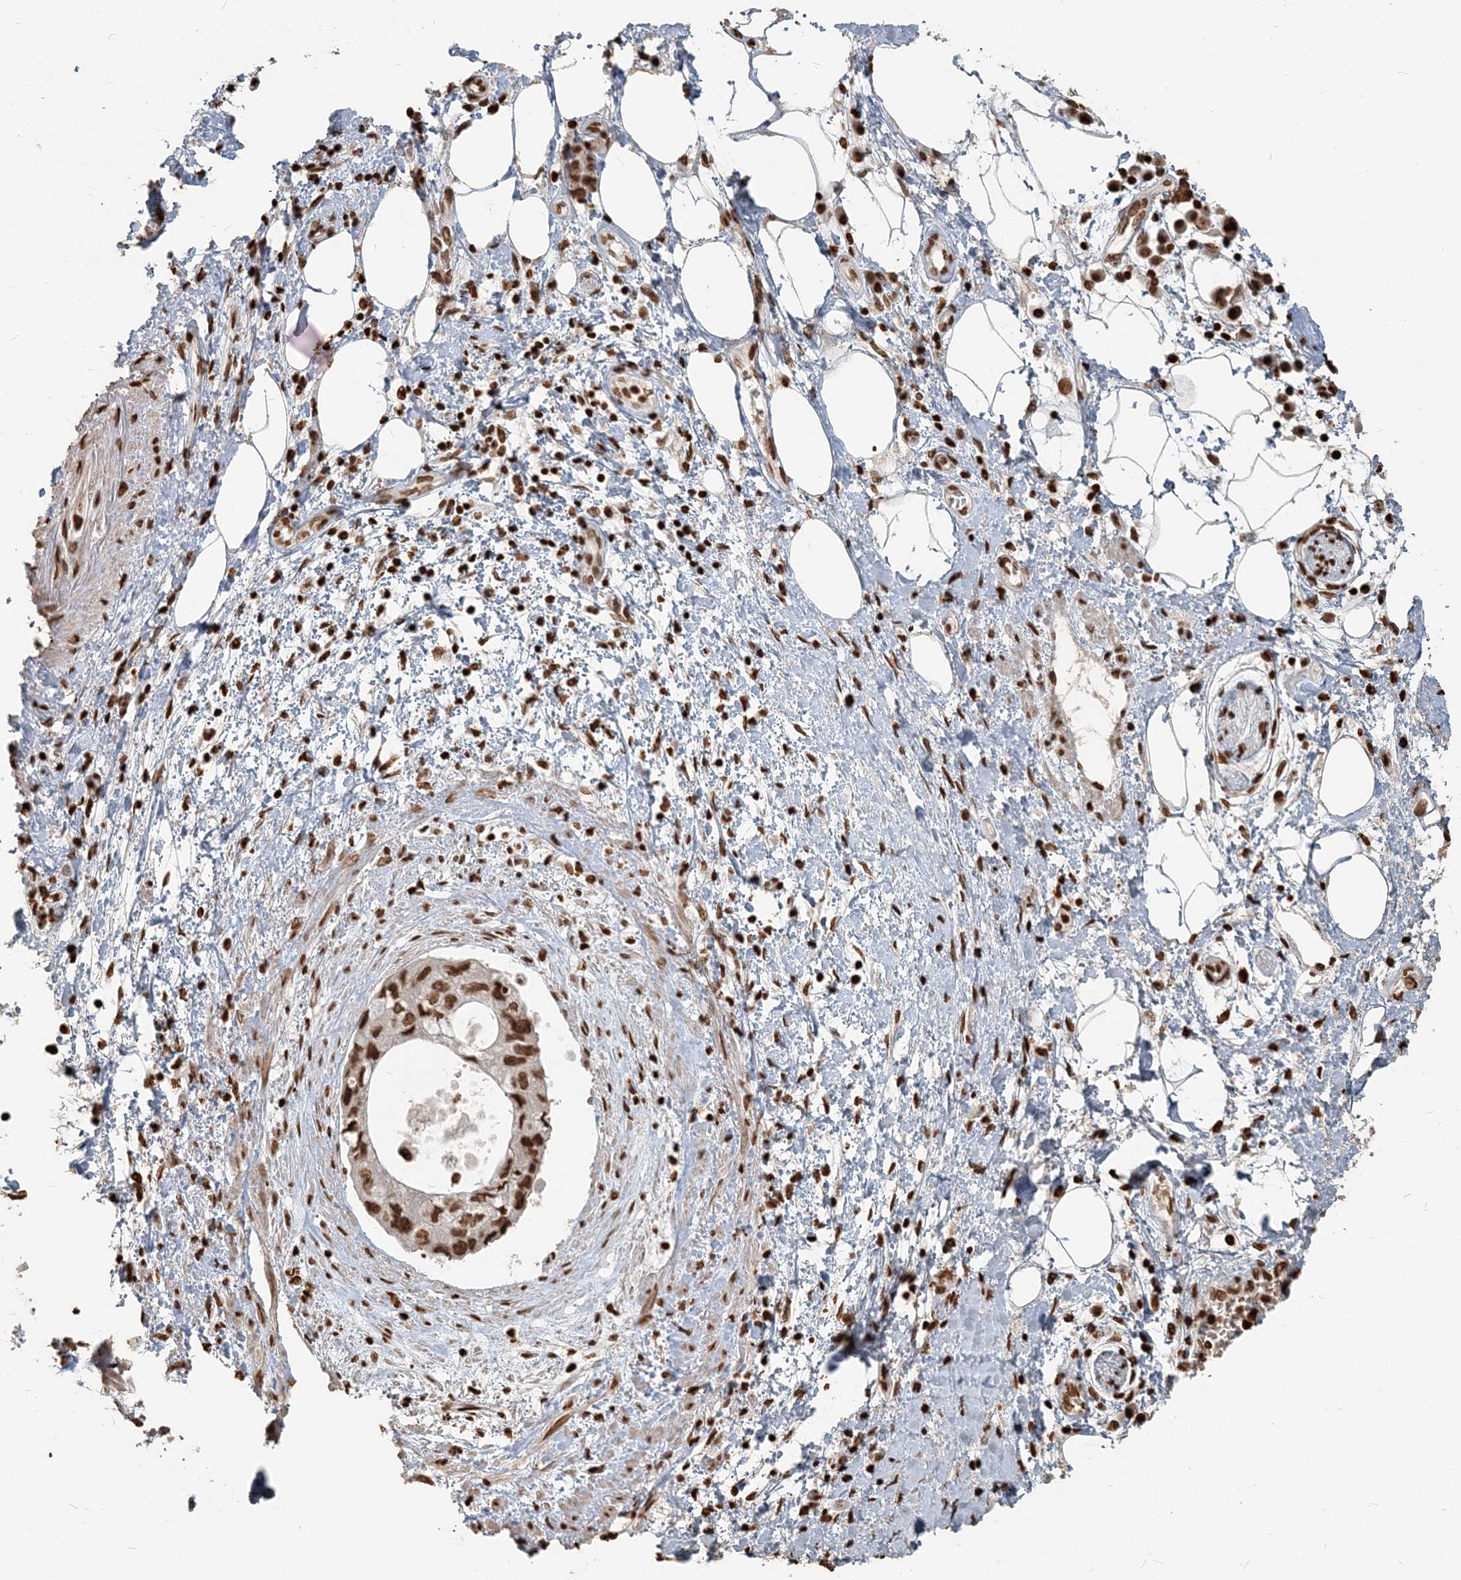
{"staining": {"intensity": "strong", "quantity": ">75%", "location": "nuclear"}, "tissue": "pancreatic cancer", "cell_type": "Tumor cells", "image_type": "cancer", "snomed": [{"axis": "morphology", "description": "Adenocarcinoma, NOS"}, {"axis": "topography", "description": "Pancreas"}], "caption": "IHC staining of pancreatic cancer (adenocarcinoma), which exhibits high levels of strong nuclear staining in about >75% of tumor cells indicating strong nuclear protein positivity. The staining was performed using DAB (brown) for protein detection and nuclei were counterstained in hematoxylin (blue).", "gene": "H3-3B", "patient": {"sex": "female", "age": 73}}